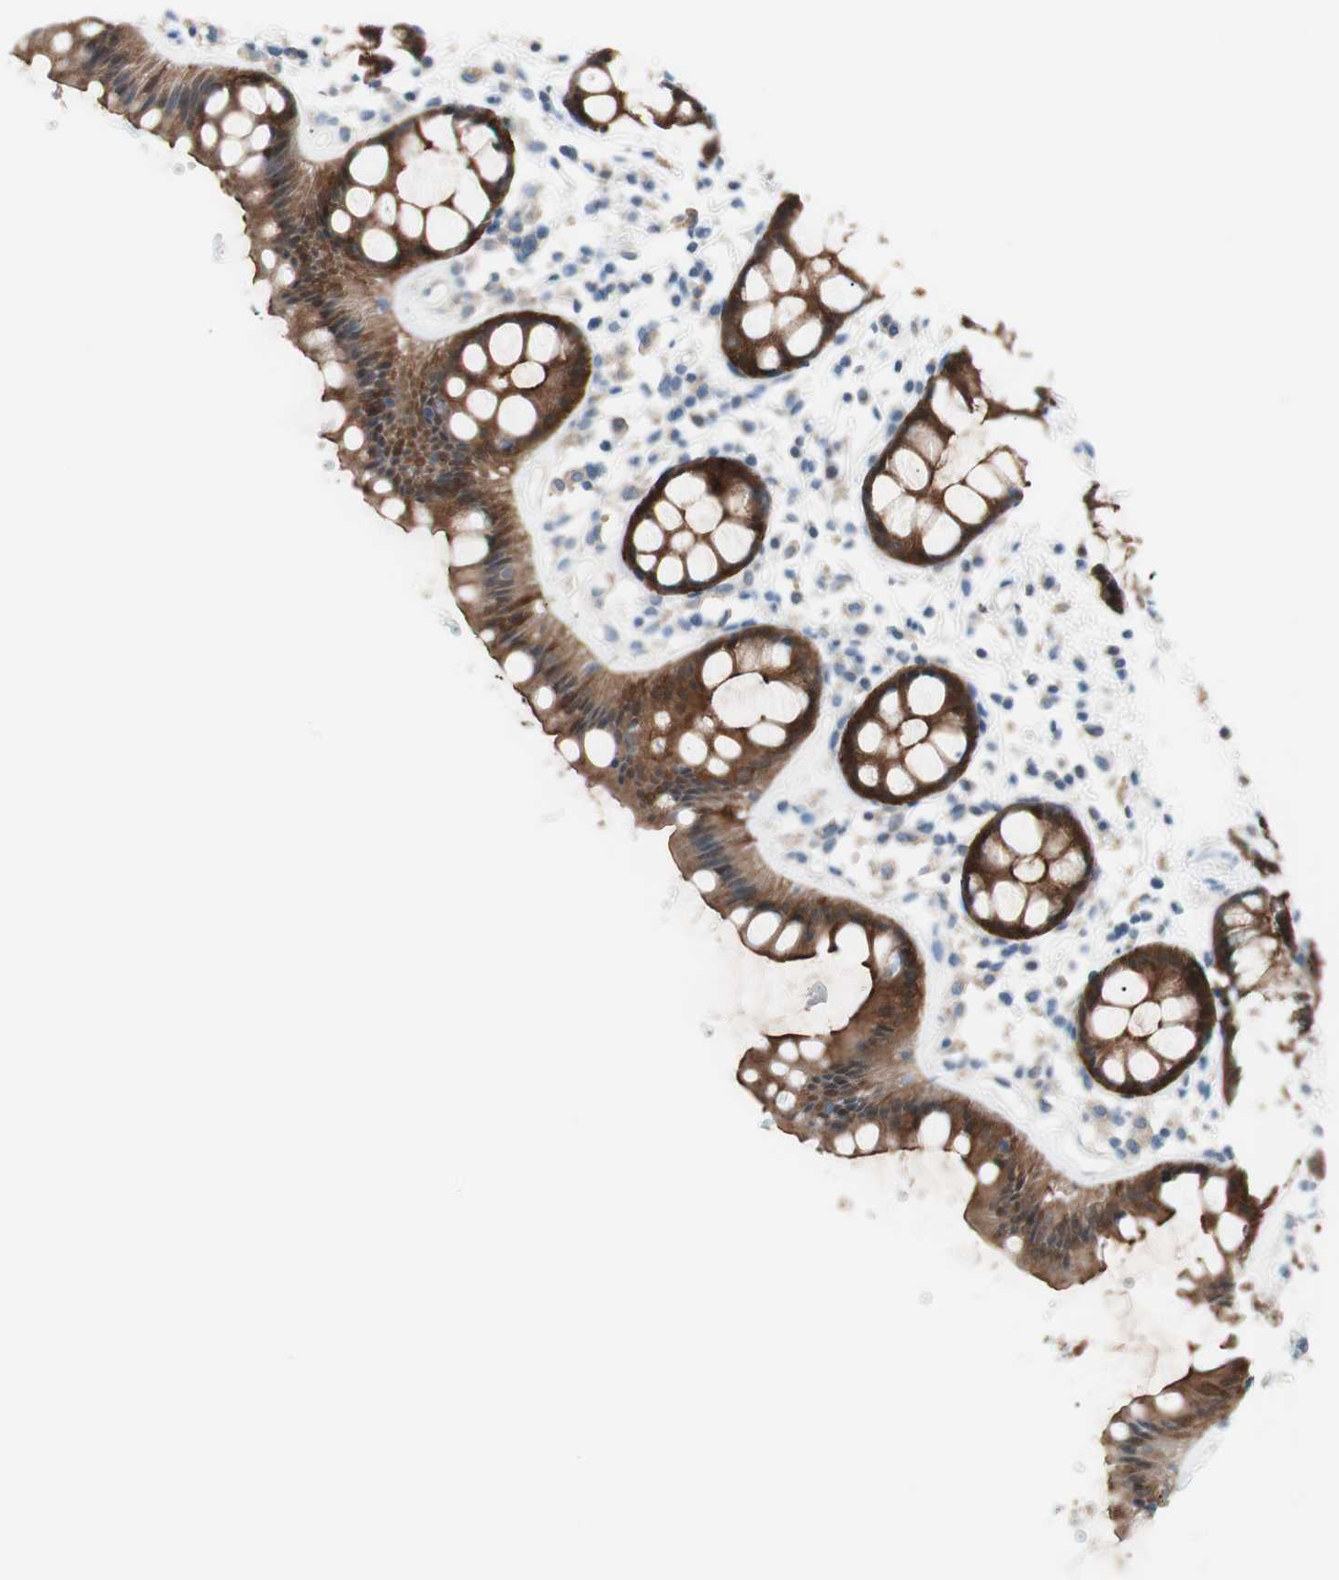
{"staining": {"intensity": "strong", "quantity": ">75%", "location": "cytoplasmic/membranous"}, "tissue": "rectum", "cell_type": "Glandular cells", "image_type": "normal", "snomed": [{"axis": "morphology", "description": "Normal tissue, NOS"}, {"axis": "topography", "description": "Rectum"}], "caption": "Immunohistochemical staining of normal rectum demonstrates >75% levels of strong cytoplasmic/membranous protein expression in approximately >75% of glandular cells.", "gene": "VIL1", "patient": {"sex": "female", "age": 66}}